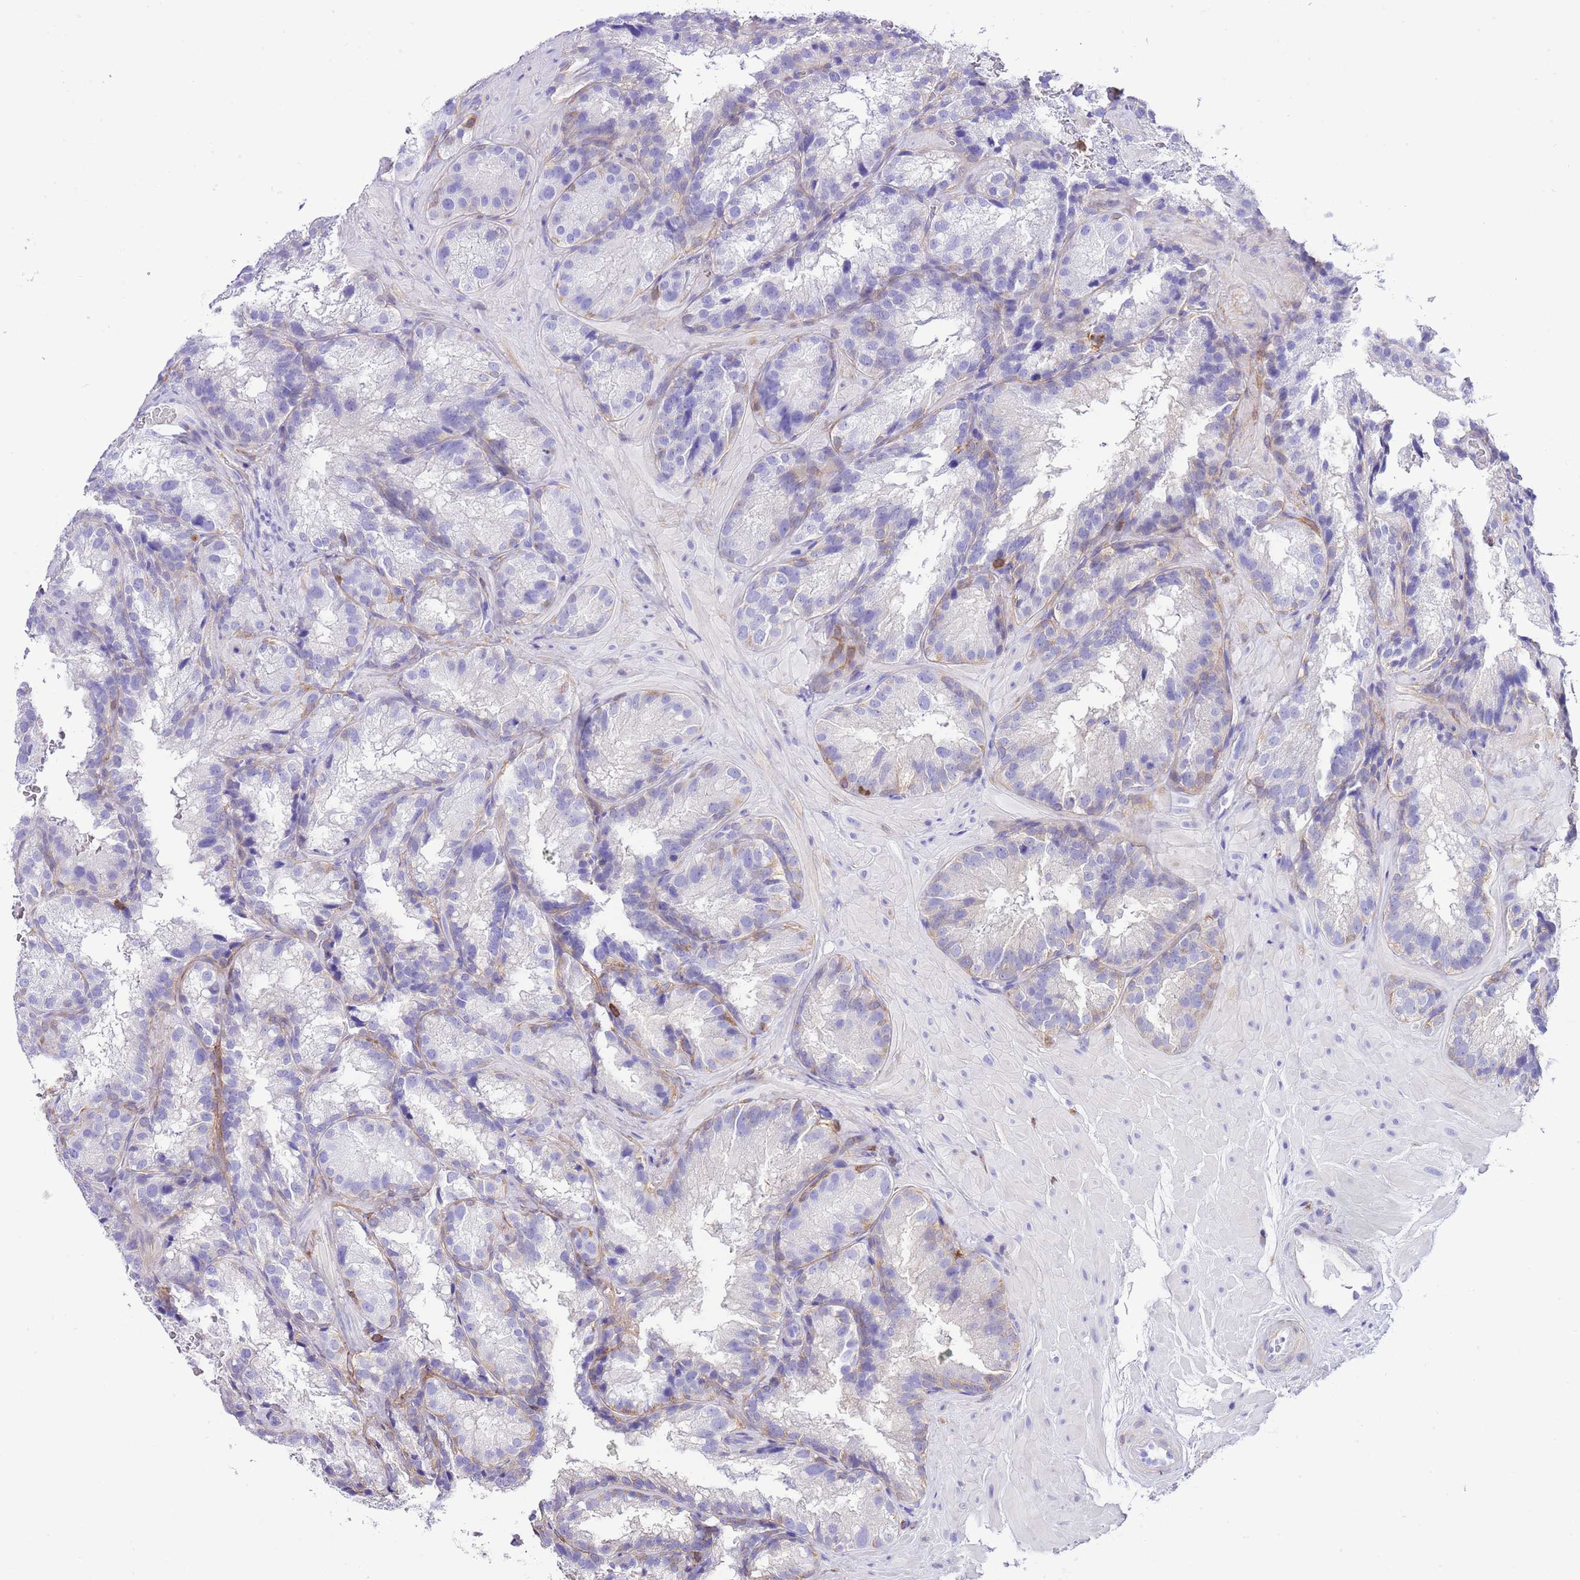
{"staining": {"intensity": "weak", "quantity": "<25%", "location": "cytoplasmic/membranous"}, "tissue": "seminal vesicle", "cell_type": "Glandular cells", "image_type": "normal", "snomed": [{"axis": "morphology", "description": "Normal tissue, NOS"}, {"axis": "topography", "description": "Seminal veicle"}], "caption": "Immunohistochemistry (IHC) photomicrograph of normal seminal vesicle stained for a protein (brown), which demonstrates no expression in glandular cells.", "gene": "CNN2", "patient": {"sex": "male", "age": 58}}